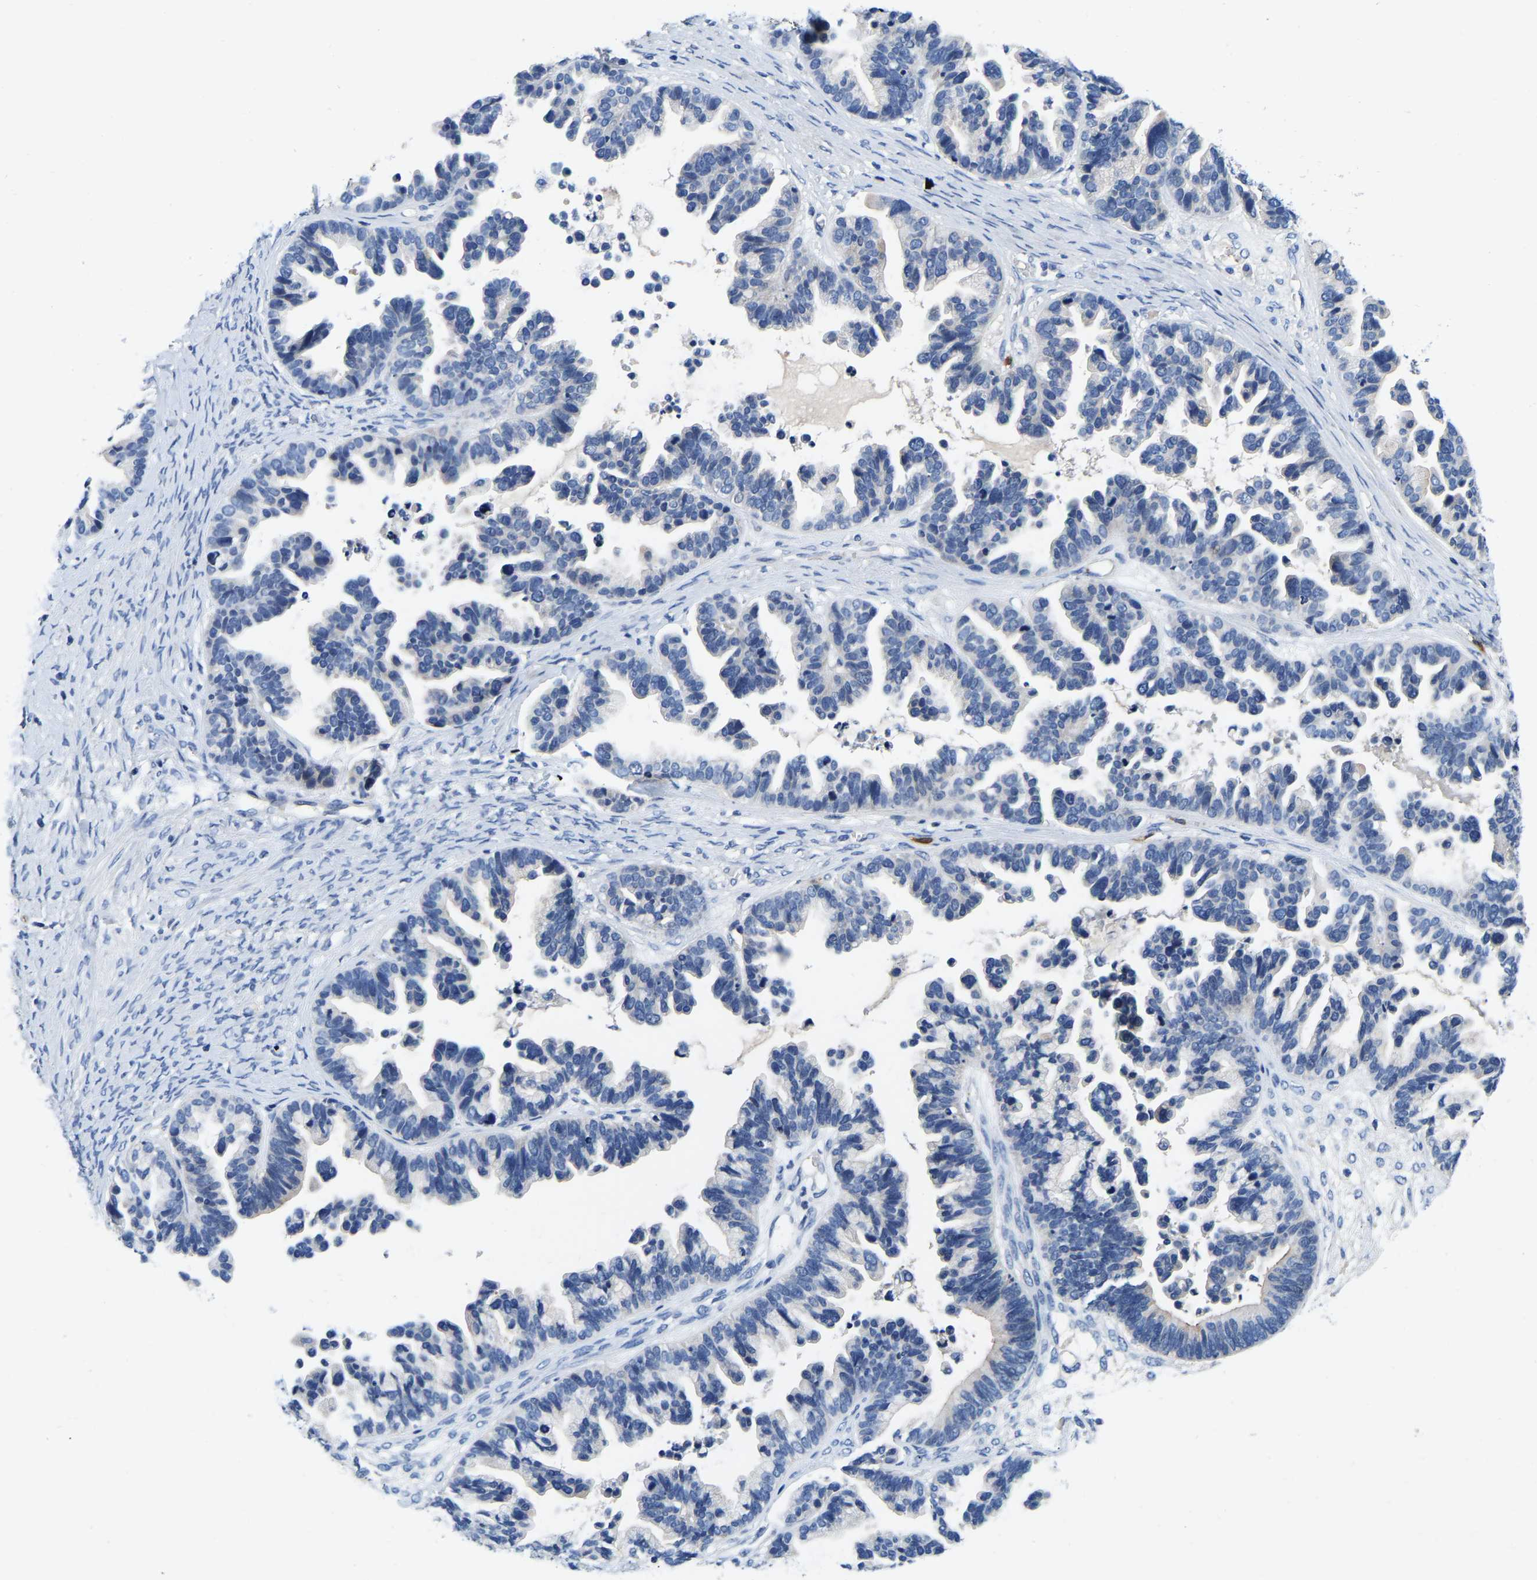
{"staining": {"intensity": "negative", "quantity": "none", "location": "none"}, "tissue": "ovarian cancer", "cell_type": "Tumor cells", "image_type": "cancer", "snomed": [{"axis": "morphology", "description": "Cystadenocarcinoma, serous, NOS"}, {"axis": "topography", "description": "Ovary"}], "caption": "DAB immunohistochemical staining of human ovarian cancer (serous cystadenocarcinoma) reveals no significant positivity in tumor cells. (Brightfield microscopy of DAB immunohistochemistry (IHC) at high magnification).", "gene": "RAB27B", "patient": {"sex": "female", "age": 56}}